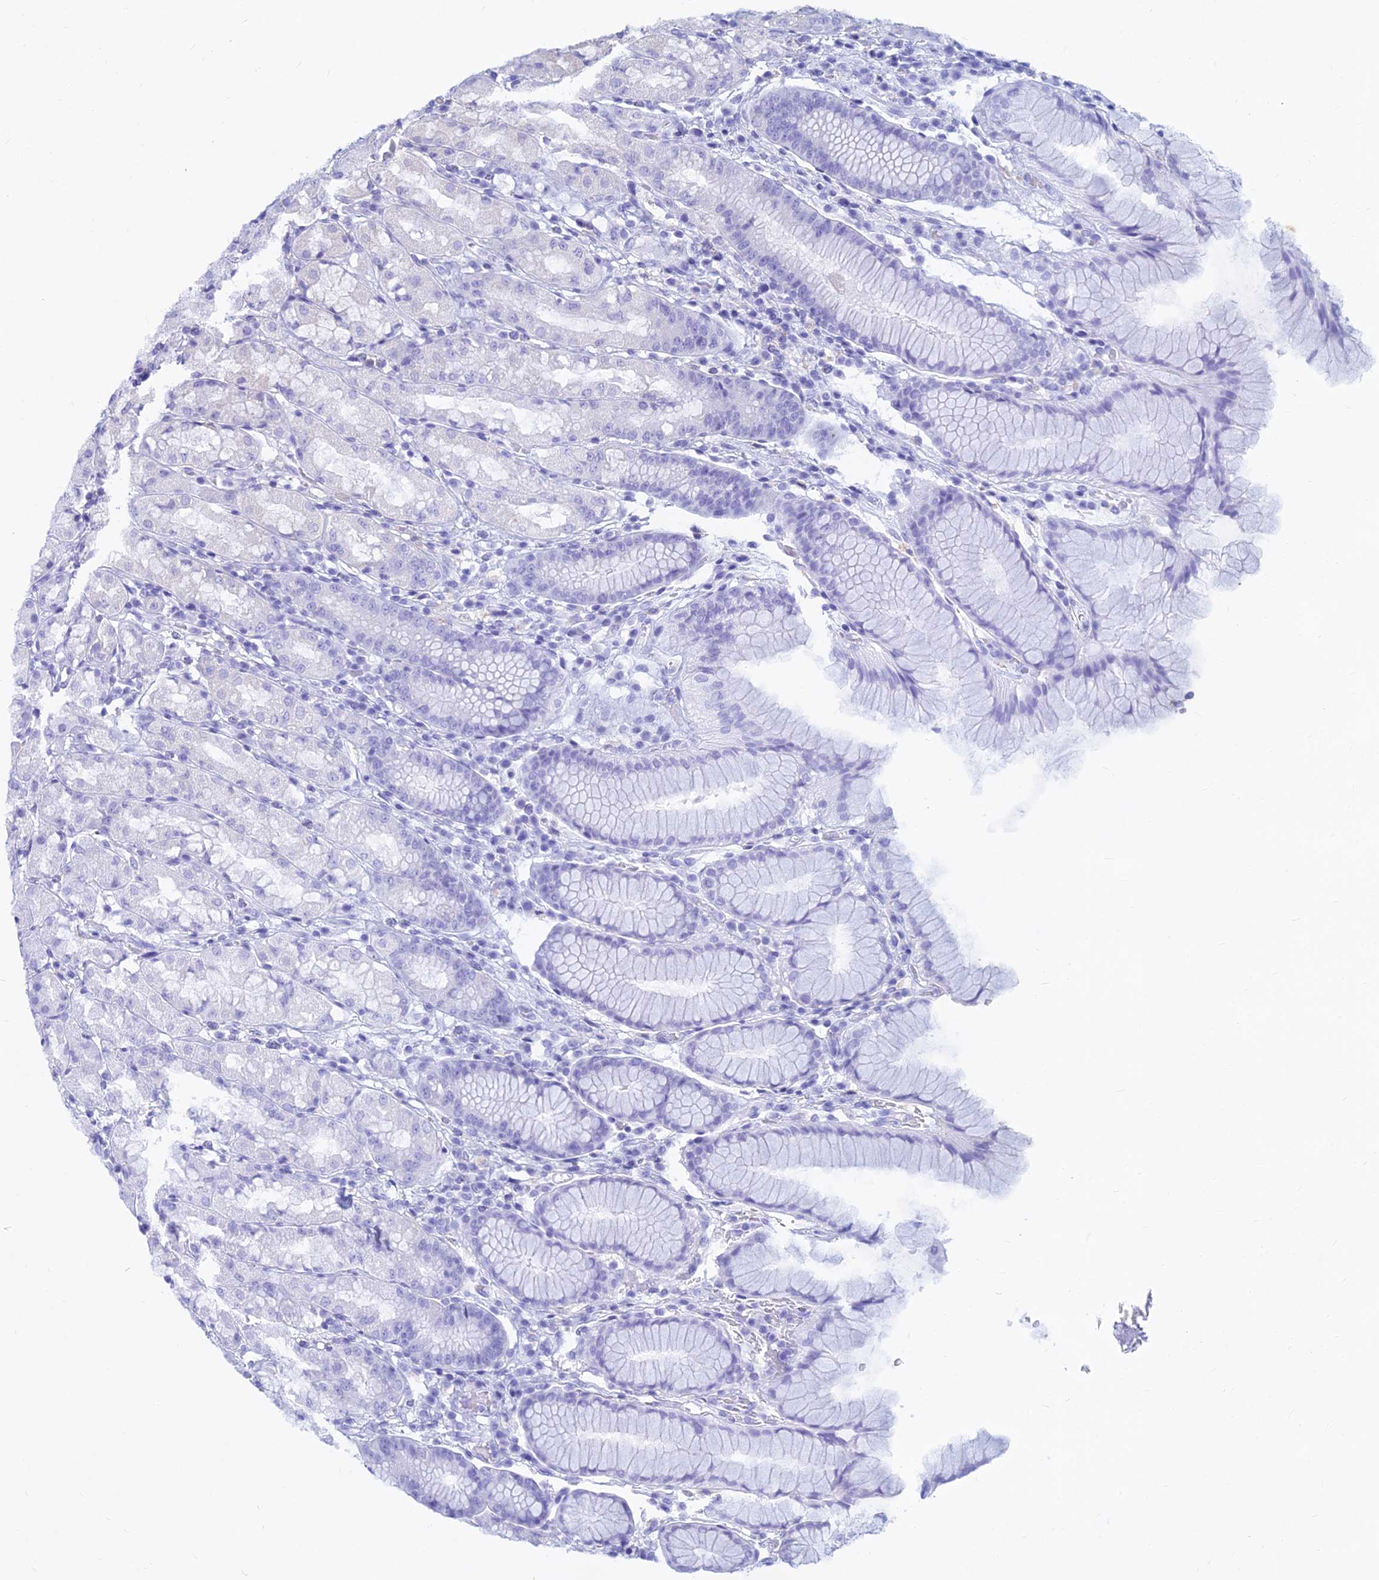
{"staining": {"intensity": "moderate", "quantity": "<25%", "location": "cytoplasmic/membranous,nuclear"}, "tissue": "stomach", "cell_type": "Glandular cells", "image_type": "normal", "snomed": [{"axis": "morphology", "description": "Normal tissue, NOS"}, {"axis": "topography", "description": "Stomach, lower"}], "caption": "Protein analysis of benign stomach reveals moderate cytoplasmic/membranous,nuclear expression in approximately <25% of glandular cells.", "gene": "HLA", "patient": {"sex": "female", "age": 56}}